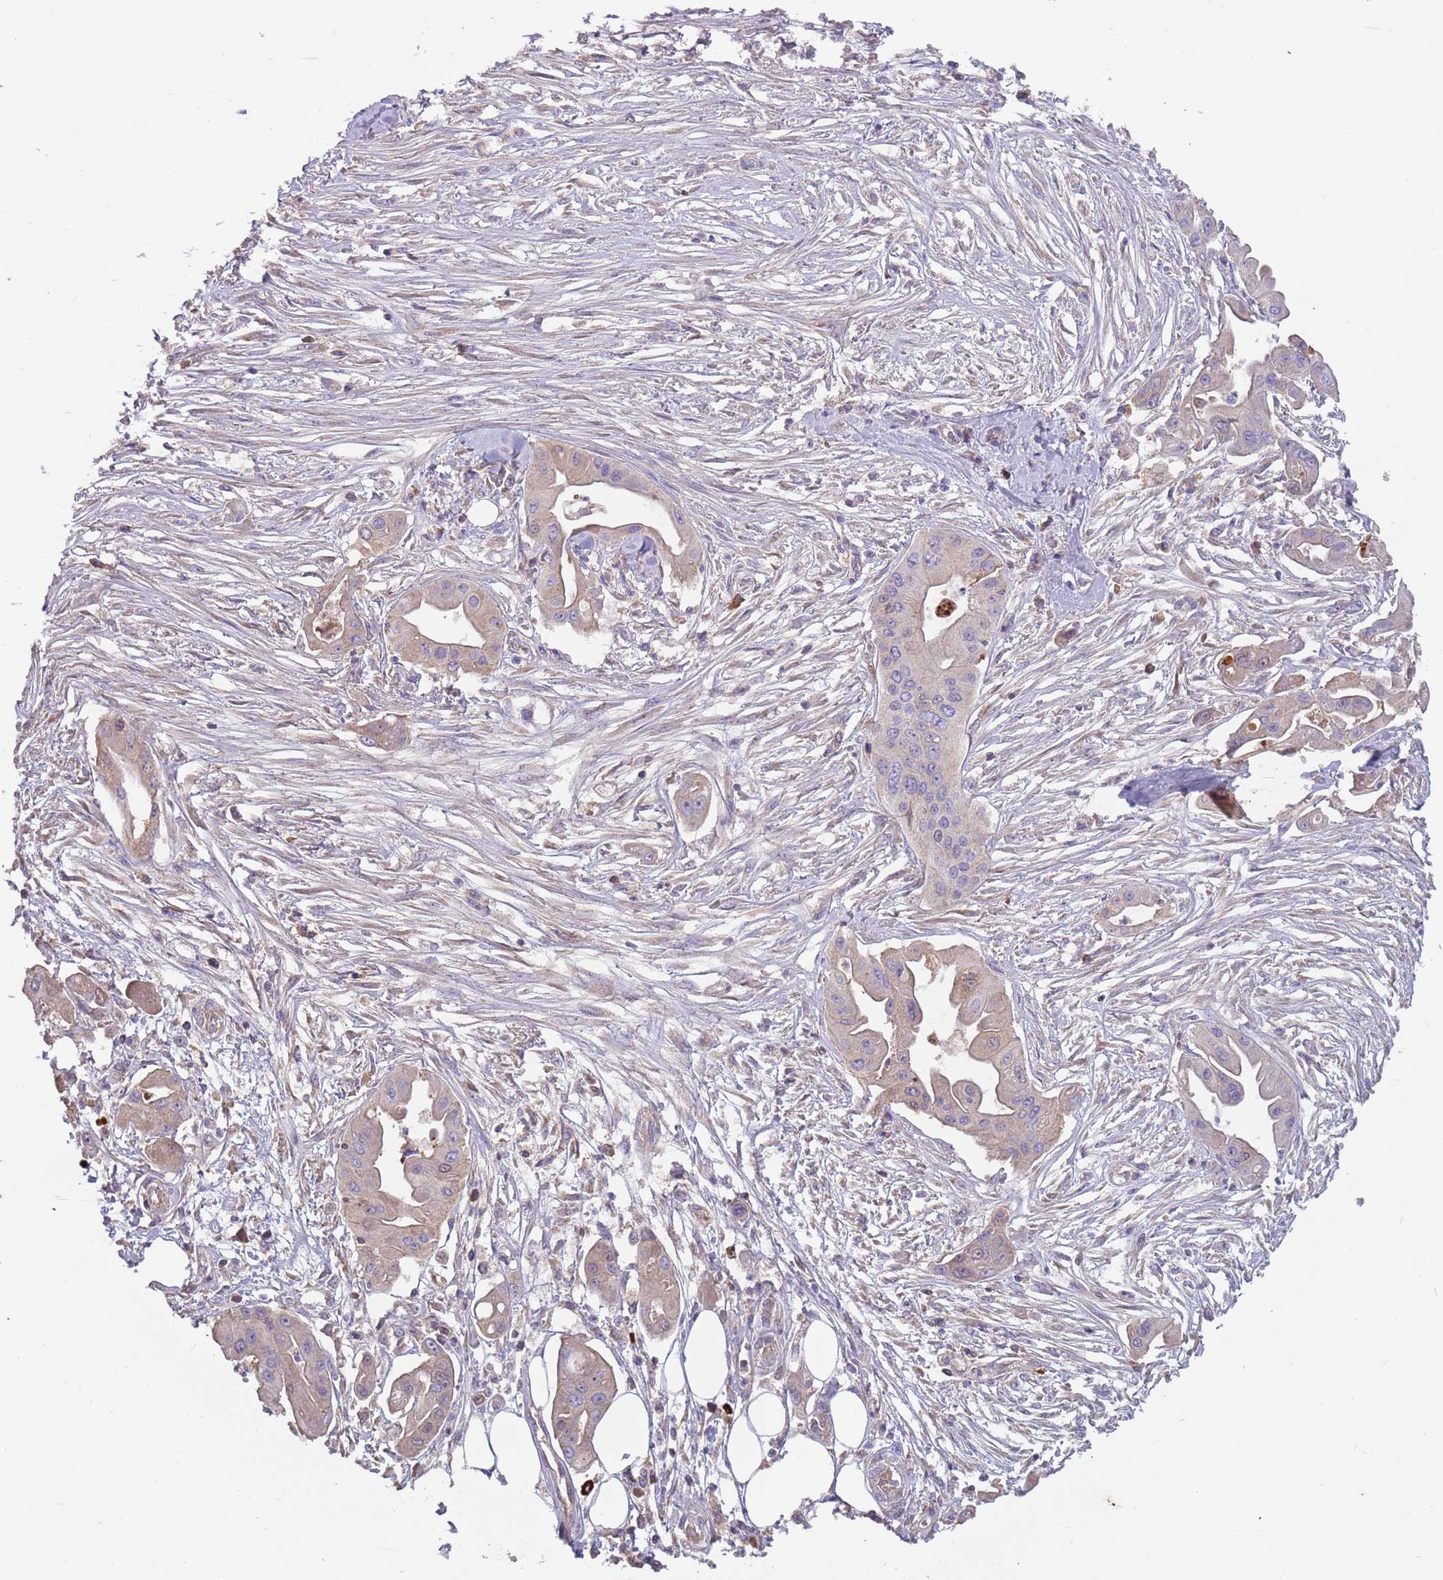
{"staining": {"intensity": "weak", "quantity": "<25%", "location": "cytoplasmic/membranous"}, "tissue": "ovarian cancer", "cell_type": "Tumor cells", "image_type": "cancer", "snomed": [{"axis": "morphology", "description": "Cystadenocarcinoma, mucinous, NOS"}, {"axis": "topography", "description": "Ovary"}], "caption": "The micrograph displays no significant positivity in tumor cells of ovarian mucinous cystadenocarcinoma.", "gene": "TRMO", "patient": {"sex": "female", "age": 70}}